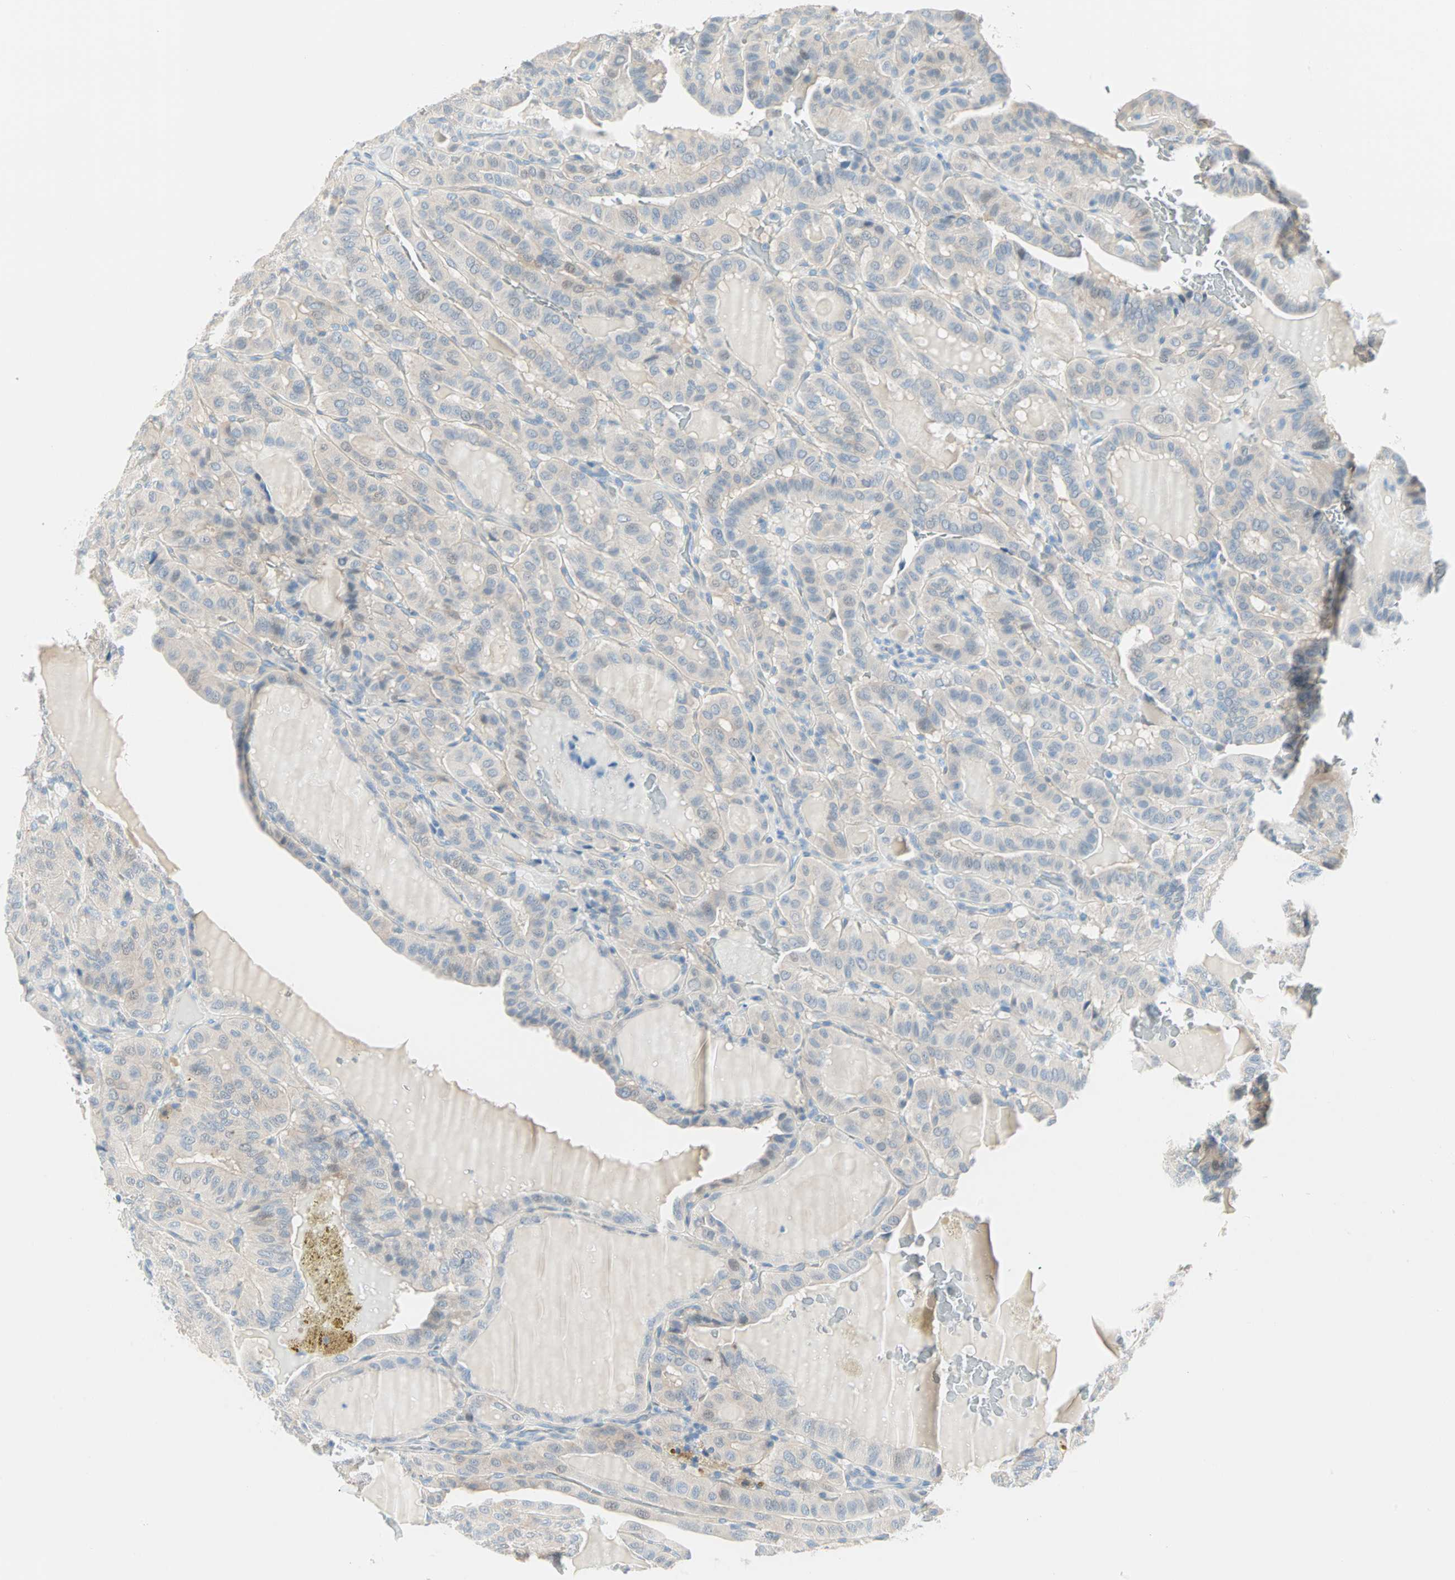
{"staining": {"intensity": "negative", "quantity": "none", "location": "none"}, "tissue": "thyroid cancer", "cell_type": "Tumor cells", "image_type": "cancer", "snomed": [{"axis": "morphology", "description": "Papillary adenocarcinoma, NOS"}, {"axis": "topography", "description": "Thyroid gland"}], "caption": "Immunohistochemistry (IHC) micrograph of human thyroid papillary adenocarcinoma stained for a protein (brown), which exhibits no staining in tumor cells.", "gene": "SULT1C2", "patient": {"sex": "male", "age": 77}}